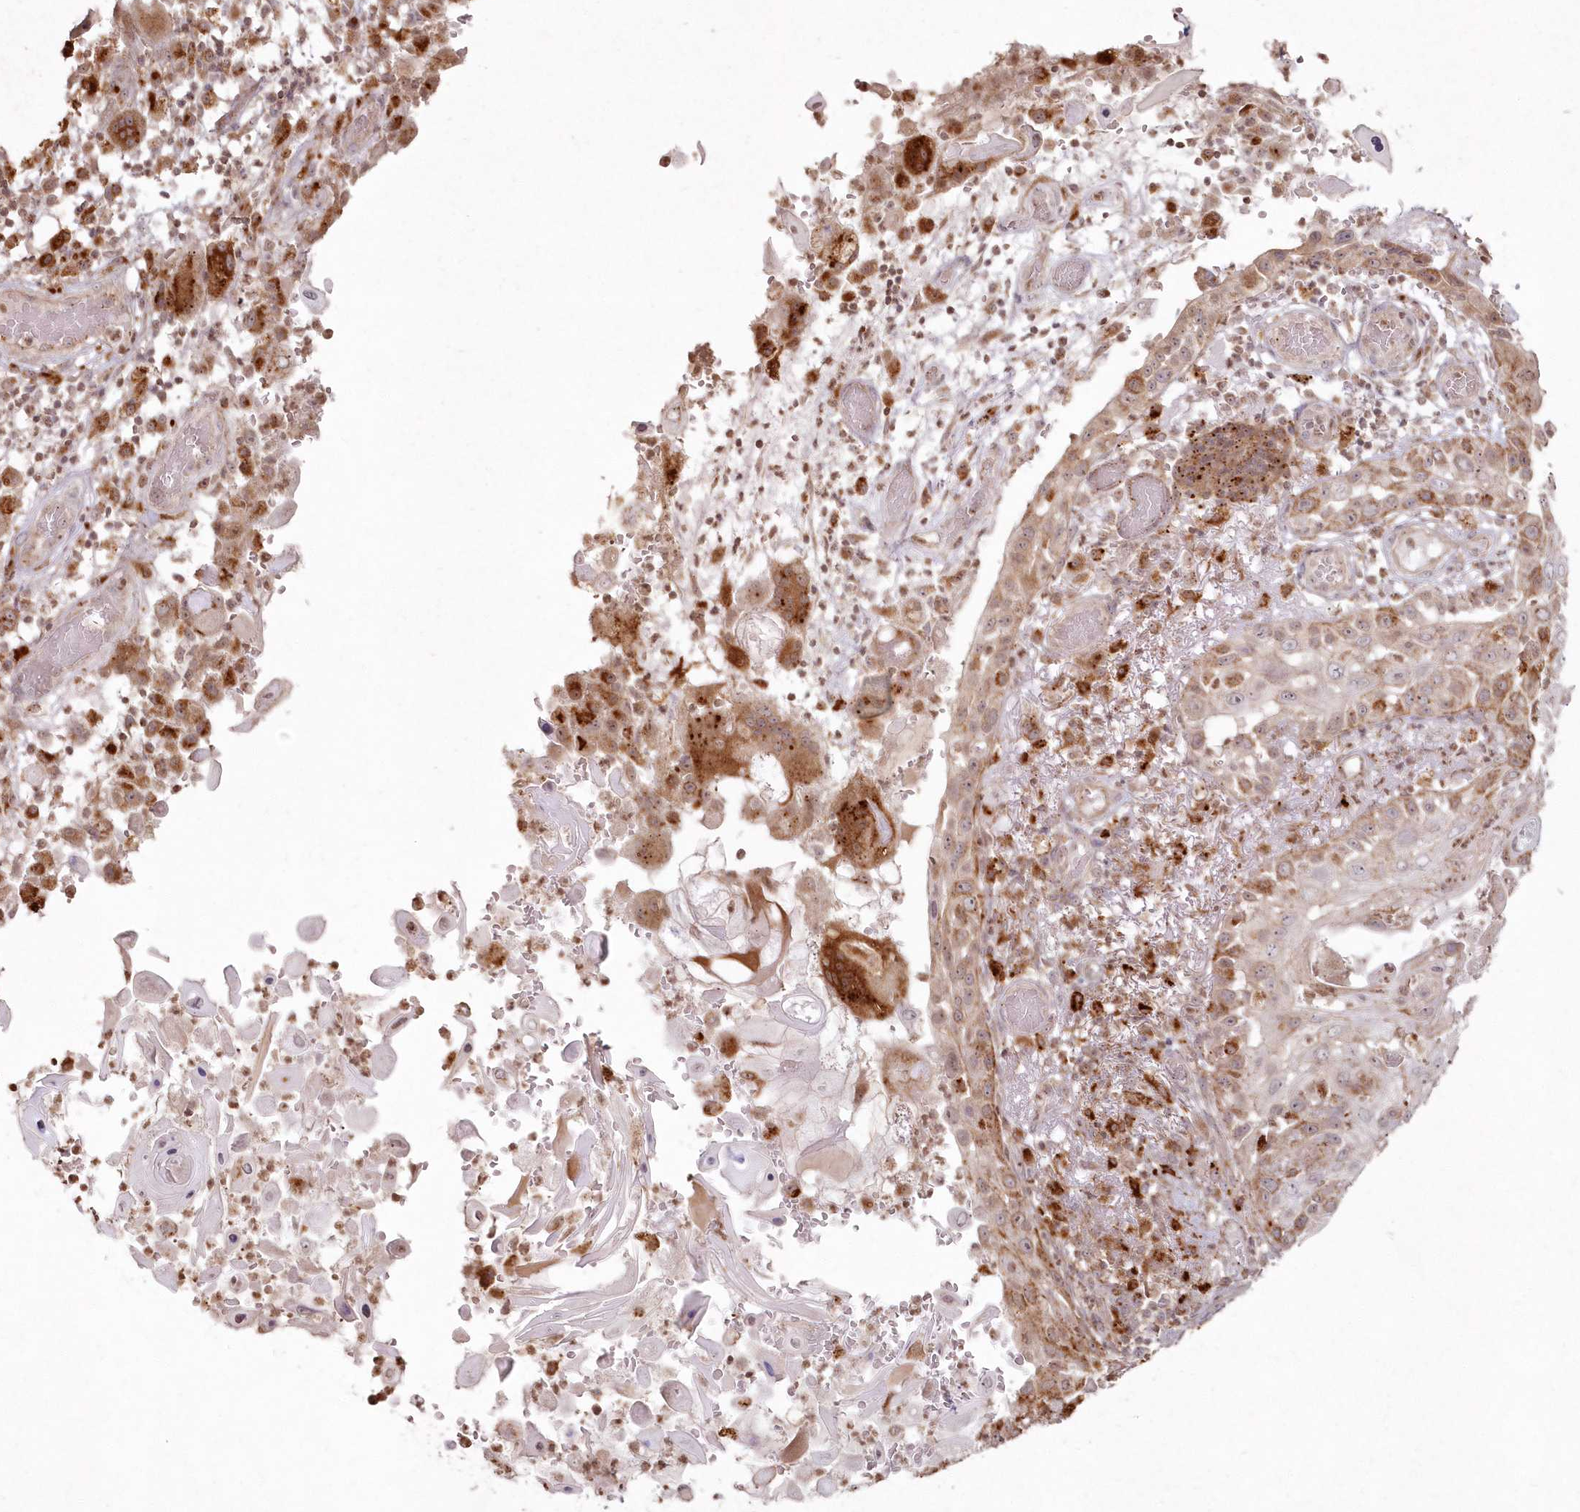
{"staining": {"intensity": "moderate", "quantity": "25%-75%", "location": "cytoplasmic/membranous"}, "tissue": "skin cancer", "cell_type": "Tumor cells", "image_type": "cancer", "snomed": [{"axis": "morphology", "description": "Squamous cell carcinoma, NOS"}, {"axis": "topography", "description": "Skin"}], "caption": "Immunohistochemical staining of skin cancer exhibits moderate cytoplasmic/membranous protein positivity in about 25%-75% of tumor cells.", "gene": "ARSB", "patient": {"sex": "female", "age": 44}}